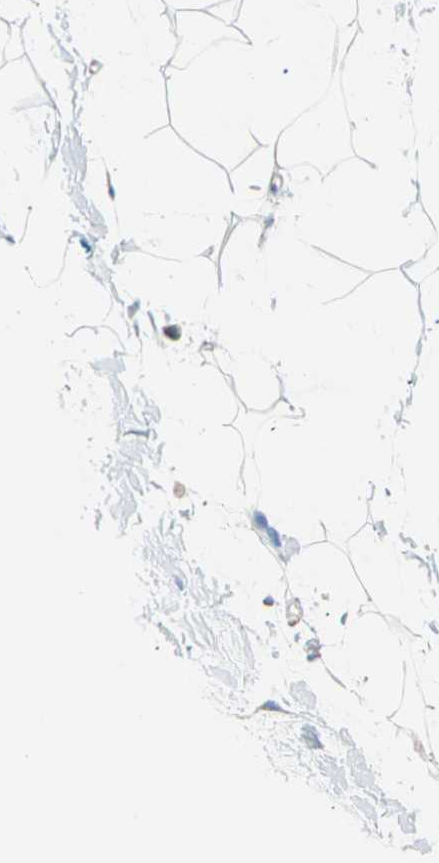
{"staining": {"intensity": "negative", "quantity": "none", "location": "none"}, "tissue": "adipose tissue", "cell_type": "Adipocytes", "image_type": "normal", "snomed": [{"axis": "morphology", "description": "Normal tissue, NOS"}, {"axis": "topography", "description": "Soft tissue"}], "caption": "Immunohistochemistry (IHC) histopathology image of unremarkable adipose tissue: adipose tissue stained with DAB displays no significant protein expression in adipocytes.", "gene": "HK1", "patient": {"sex": "male", "age": 72}}